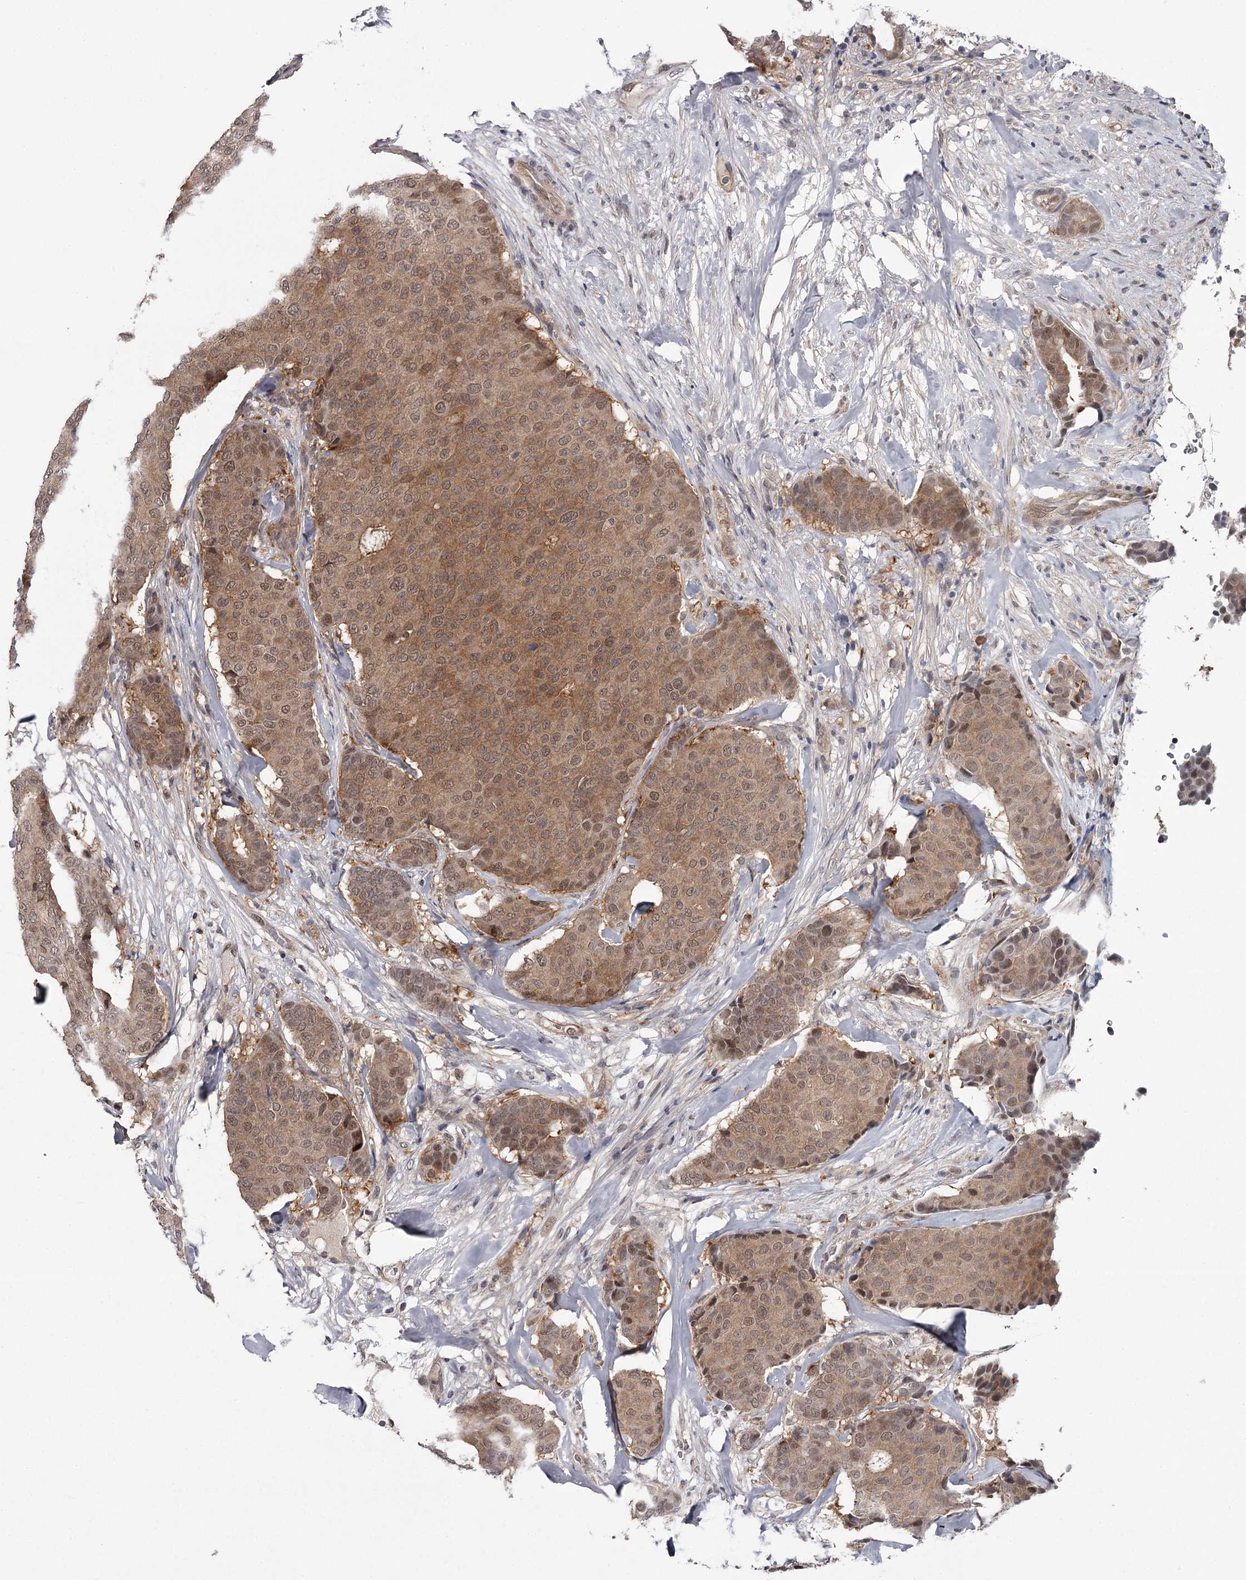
{"staining": {"intensity": "moderate", "quantity": ">75%", "location": "cytoplasmic/membranous,nuclear"}, "tissue": "breast cancer", "cell_type": "Tumor cells", "image_type": "cancer", "snomed": [{"axis": "morphology", "description": "Duct carcinoma"}, {"axis": "topography", "description": "Breast"}], "caption": "Human breast cancer (invasive ductal carcinoma) stained with a brown dye exhibits moderate cytoplasmic/membranous and nuclear positive positivity in about >75% of tumor cells.", "gene": "GTSF1", "patient": {"sex": "female", "age": 75}}